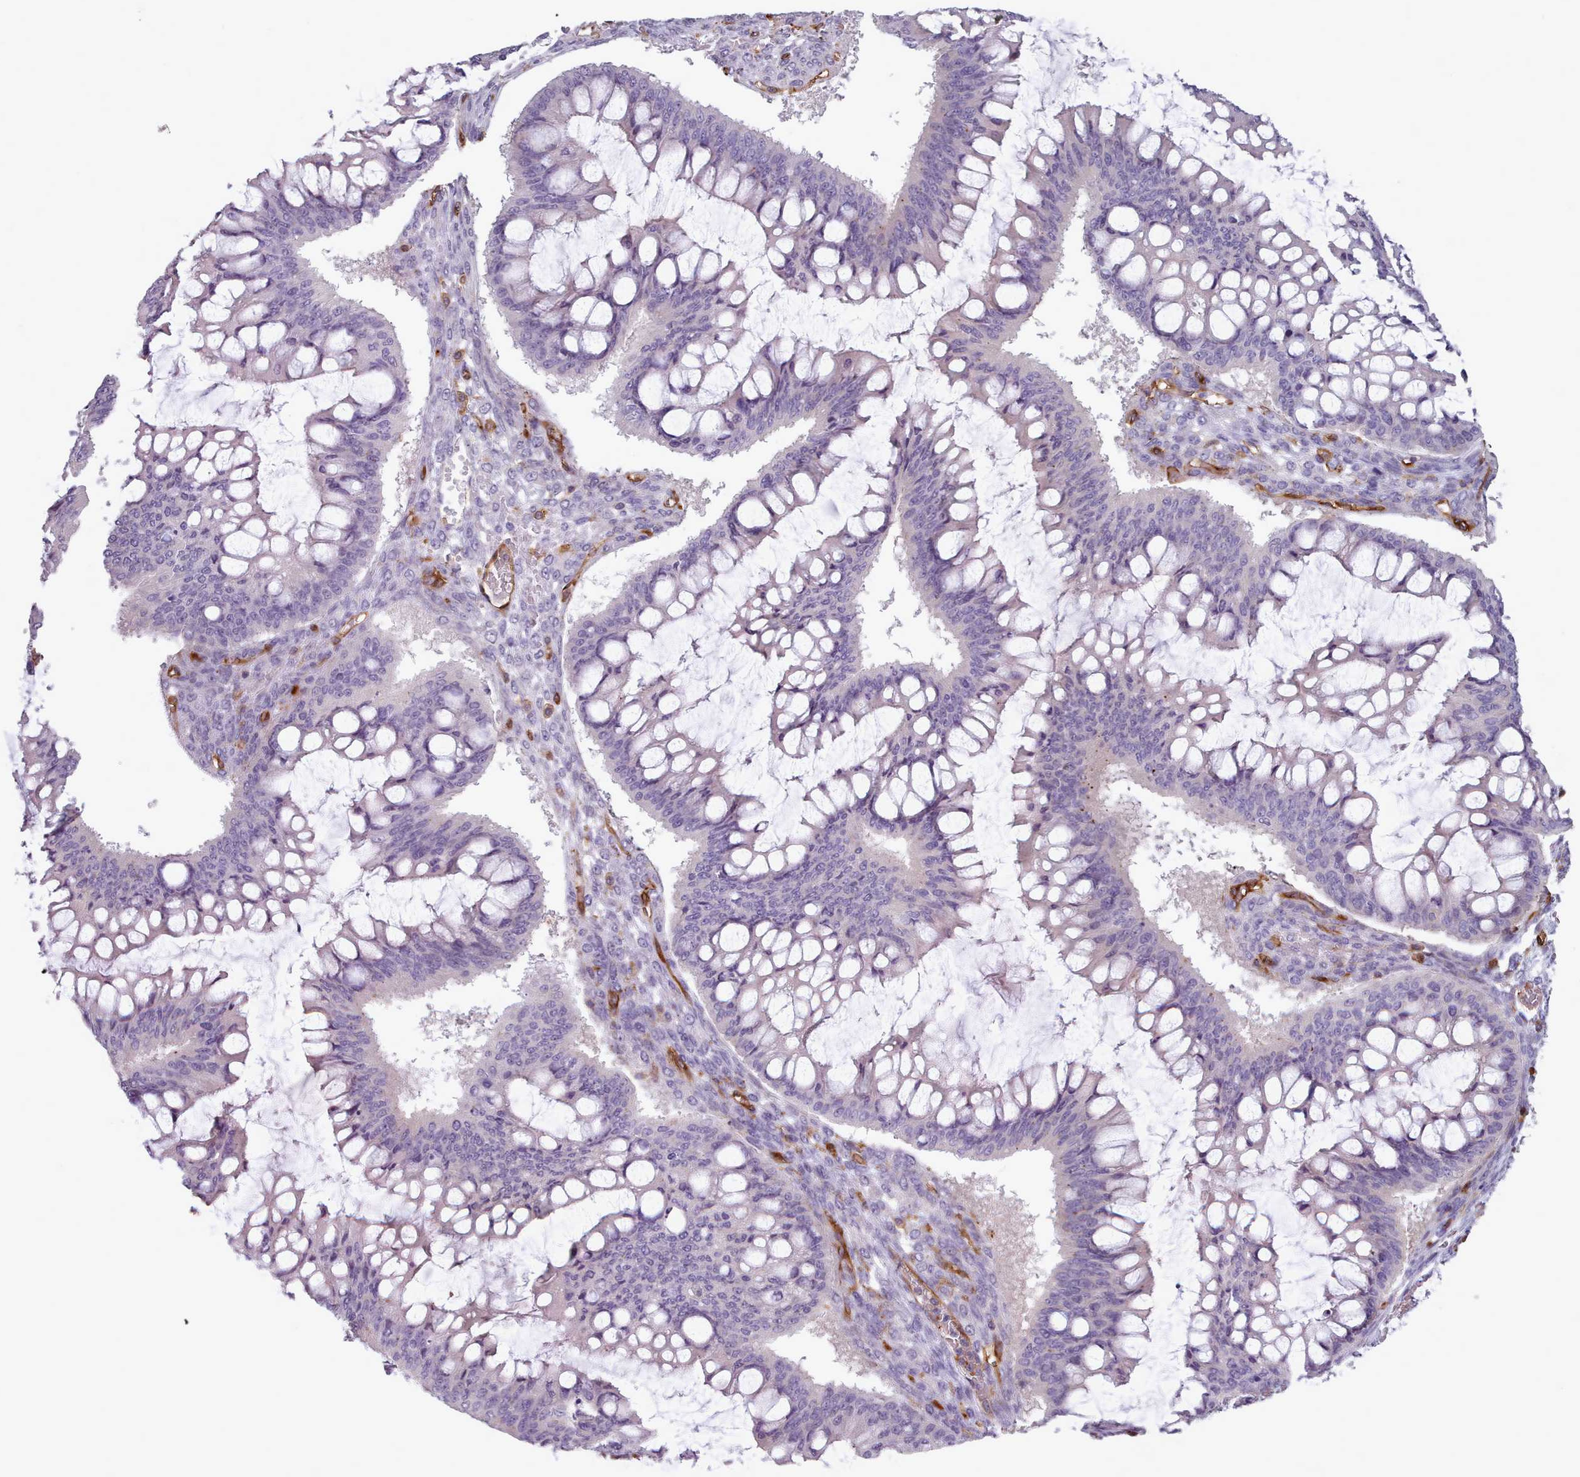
{"staining": {"intensity": "negative", "quantity": "none", "location": "none"}, "tissue": "ovarian cancer", "cell_type": "Tumor cells", "image_type": "cancer", "snomed": [{"axis": "morphology", "description": "Cystadenocarcinoma, mucinous, NOS"}, {"axis": "topography", "description": "Ovary"}], "caption": "Ovarian cancer (mucinous cystadenocarcinoma) stained for a protein using immunohistochemistry exhibits no staining tumor cells.", "gene": "CD300LF", "patient": {"sex": "female", "age": 73}}